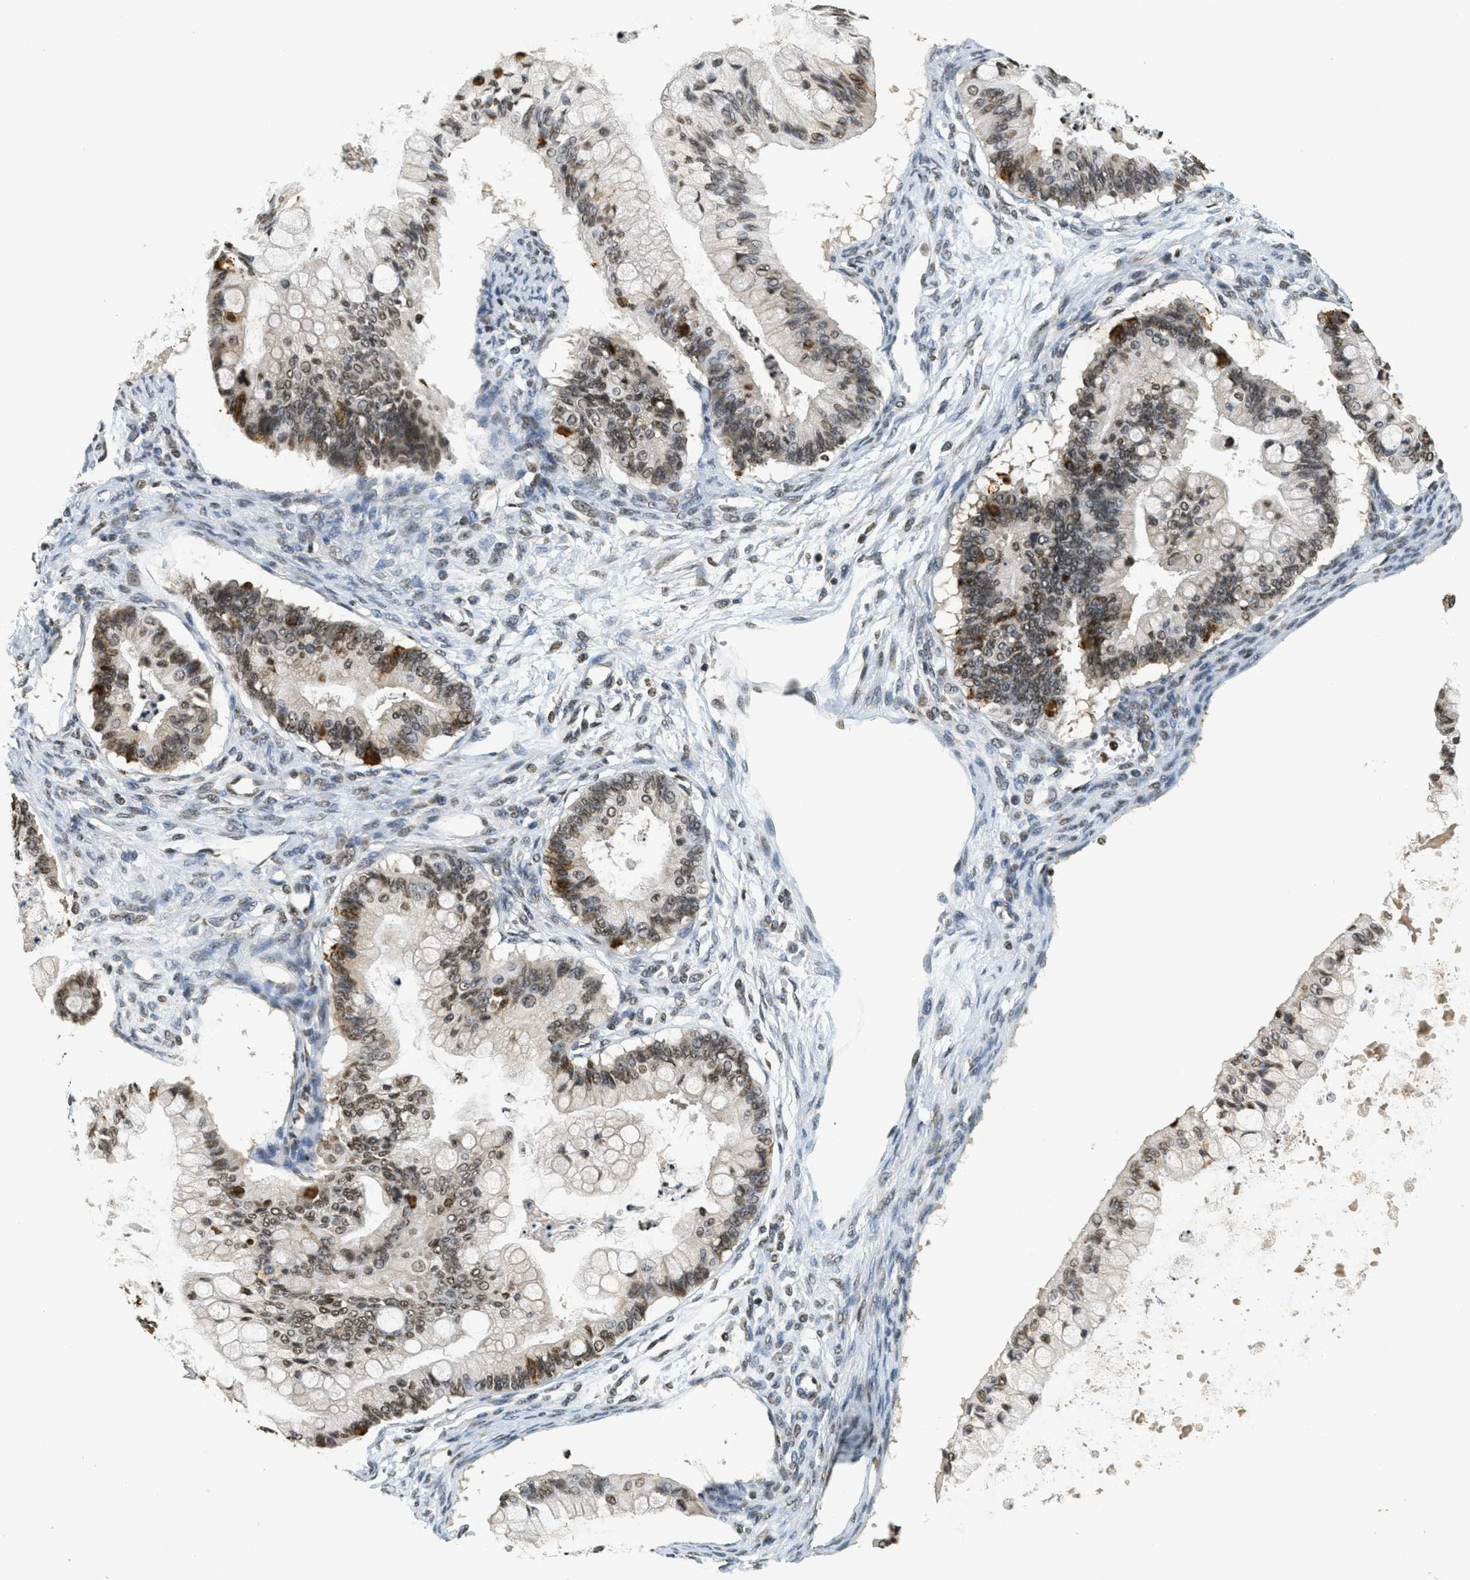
{"staining": {"intensity": "moderate", "quantity": ">75%", "location": "nuclear"}, "tissue": "ovarian cancer", "cell_type": "Tumor cells", "image_type": "cancer", "snomed": [{"axis": "morphology", "description": "Cystadenocarcinoma, mucinous, NOS"}, {"axis": "topography", "description": "Ovary"}], "caption": "Immunohistochemical staining of human mucinous cystadenocarcinoma (ovarian) reveals medium levels of moderate nuclear protein expression in approximately >75% of tumor cells.", "gene": "LDB2", "patient": {"sex": "female", "age": 57}}